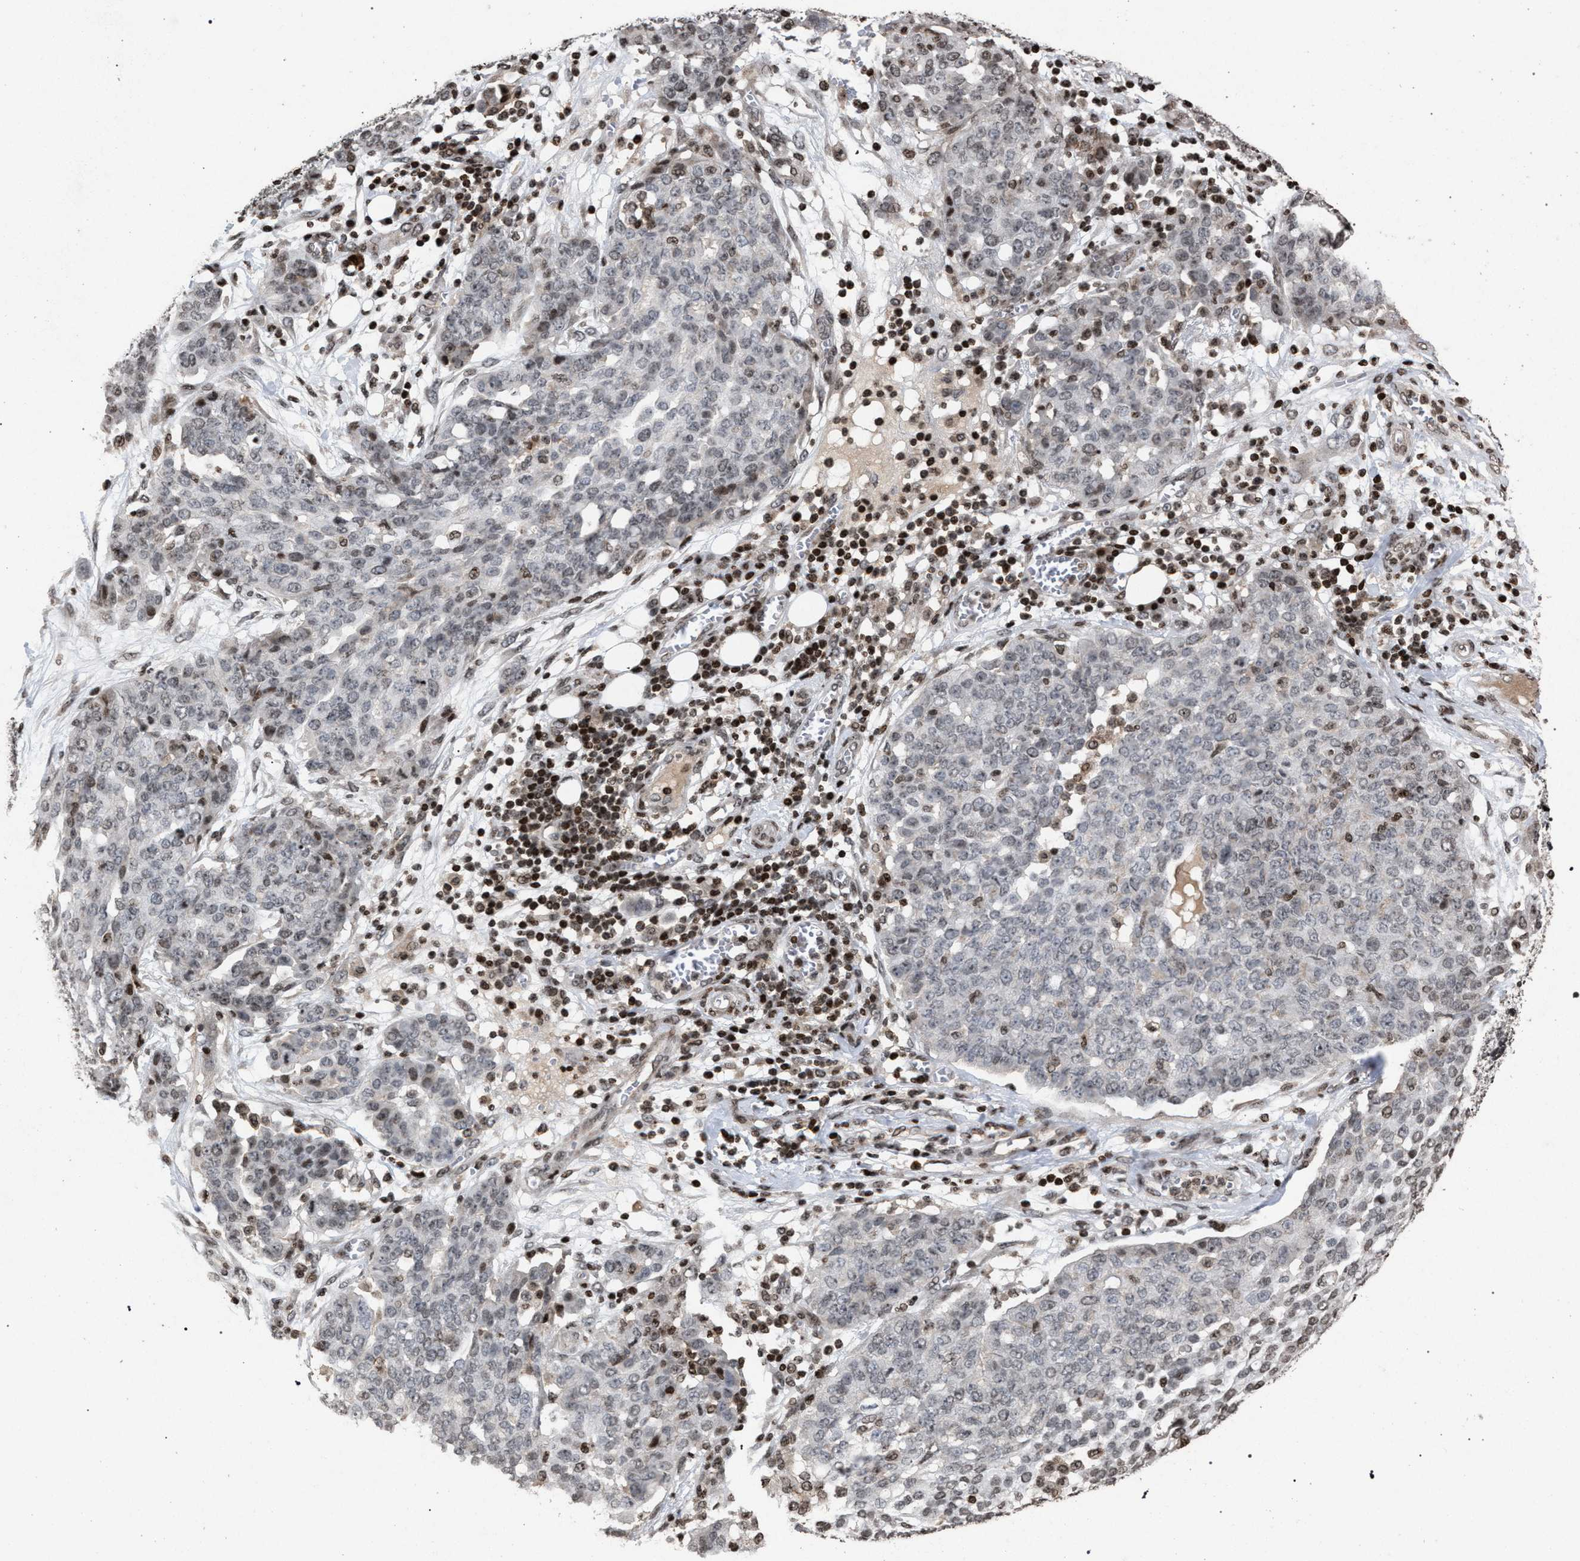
{"staining": {"intensity": "weak", "quantity": "<25%", "location": "nuclear"}, "tissue": "ovarian cancer", "cell_type": "Tumor cells", "image_type": "cancer", "snomed": [{"axis": "morphology", "description": "Cystadenocarcinoma, serous, NOS"}, {"axis": "topography", "description": "Soft tissue"}, {"axis": "topography", "description": "Ovary"}], "caption": "Tumor cells are negative for protein expression in human ovarian cancer (serous cystadenocarcinoma).", "gene": "FOXD3", "patient": {"sex": "female", "age": 57}}